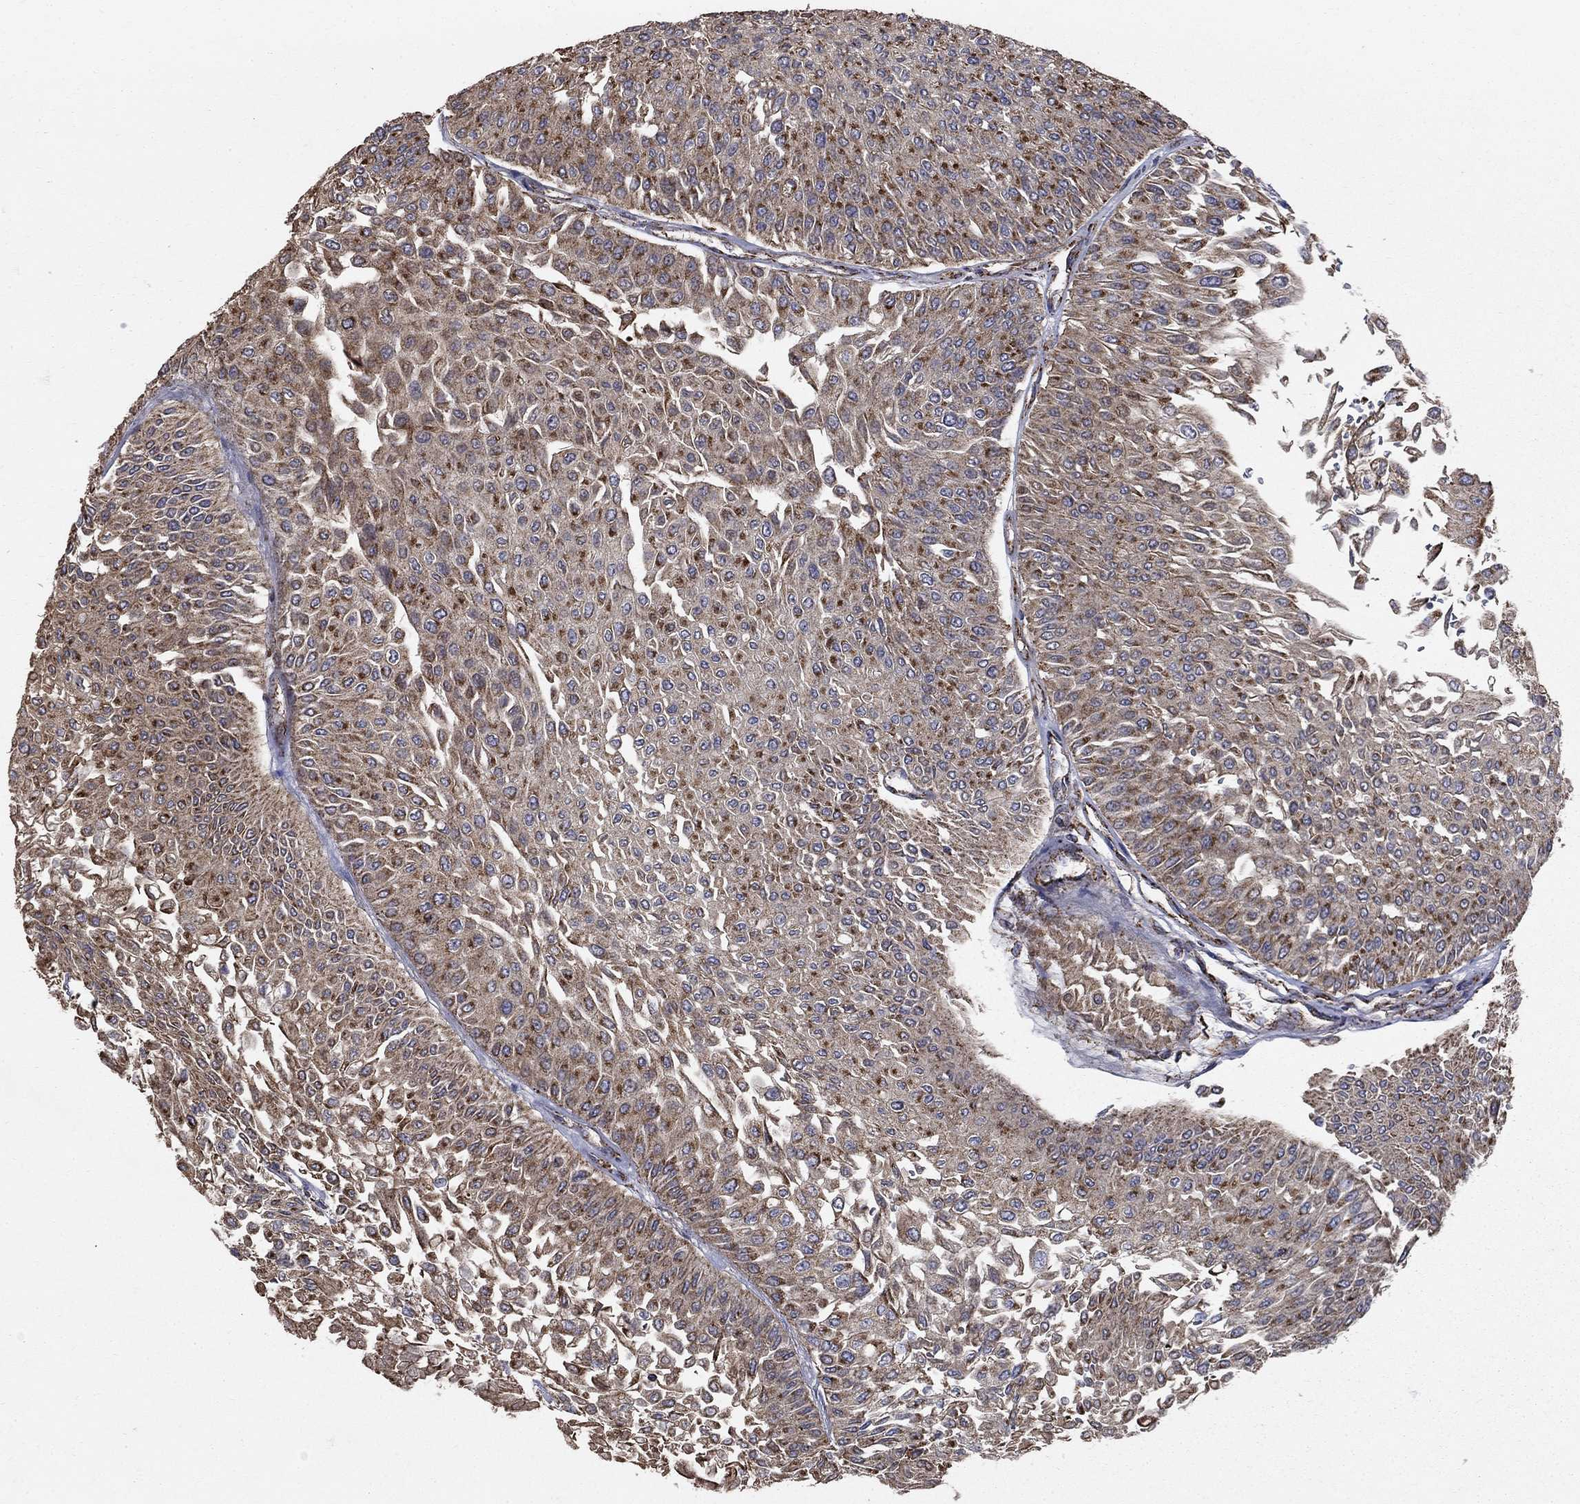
{"staining": {"intensity": "moderate", "quantity": "25%-75%", "location": "cytoplasmic/membranous"}, "tissue": "urothelial cancer", "cell_type": "Tumor cells", "image_type": "cancer", "snomed": [{"axis": "morphology", "description": "Urothelial carcinoma, Low grade"}, {"axis": "topography", "description": "Urinary bladder"}], "caption": "Immunohistochemistry (DAB) staining of human urothelial carcinoma (low-grade) demonstrates moderate cytoplasmic/membranous protein expression in approximately 25%-75% of tumor cells.", "gene": "NDUFS8", "patient": {"sex": "male", "age": 67}}